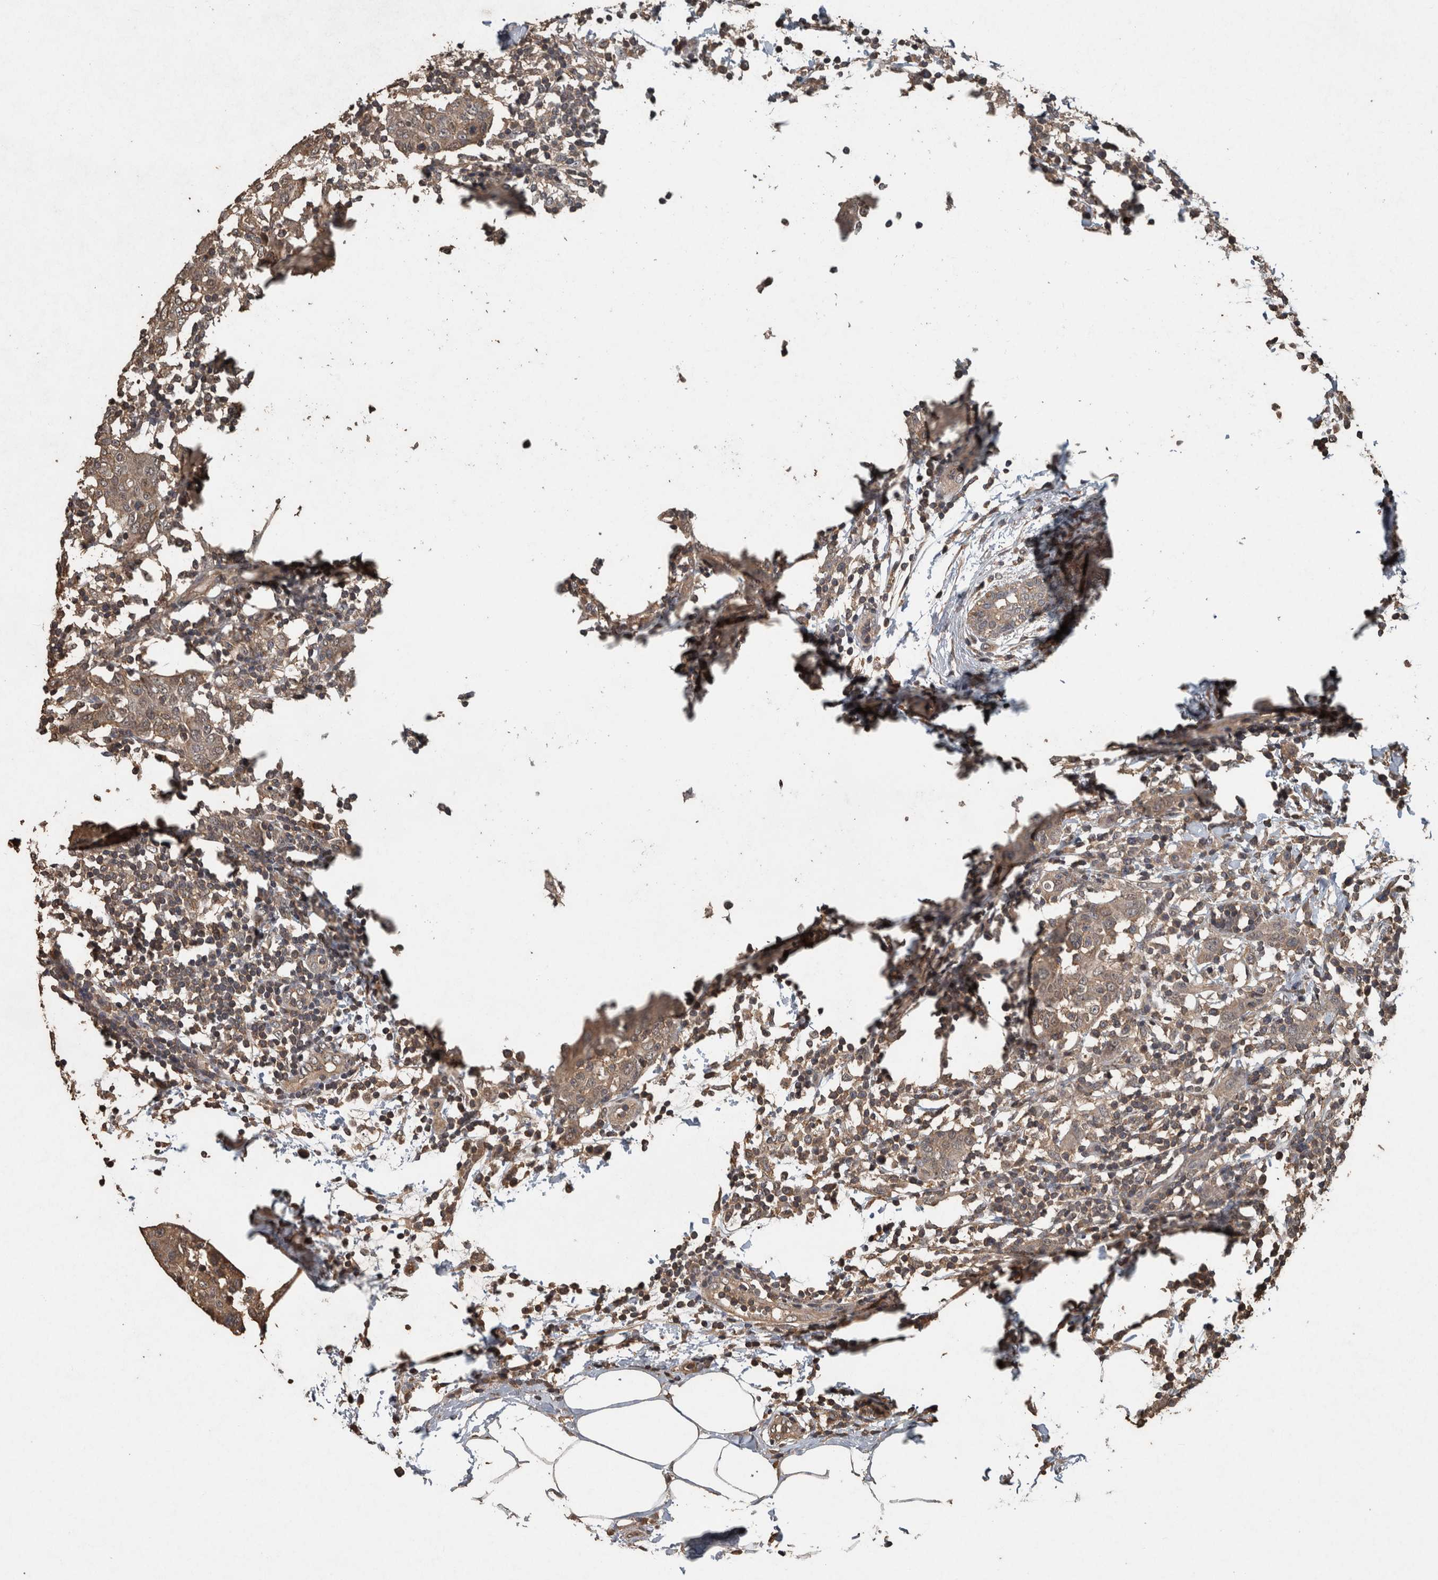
{"staining": {"intensity": "moderate", "quantity": ">75%", "location": "cytoplasmic/membranous"}, "tissue": "breast cancer", "cell_type": "Tumor cells", "image_type": "cancer", "snomed": [{"axis": "morphology", "description": "Normal tissue, NOS"}, {"axis": "morphology", "description": "Duct carcinoma"}, {"axis": "topography", "description": "Breast"}], "caption": "Brown immunohistochemical staining in breast invasive ductal carcinoma displays moderate cytoplasmic/membranous expression in approximately >75% of tumor cells.", "gene": "FGFRL1", "patient": {"sex": "female", "age": 37}}